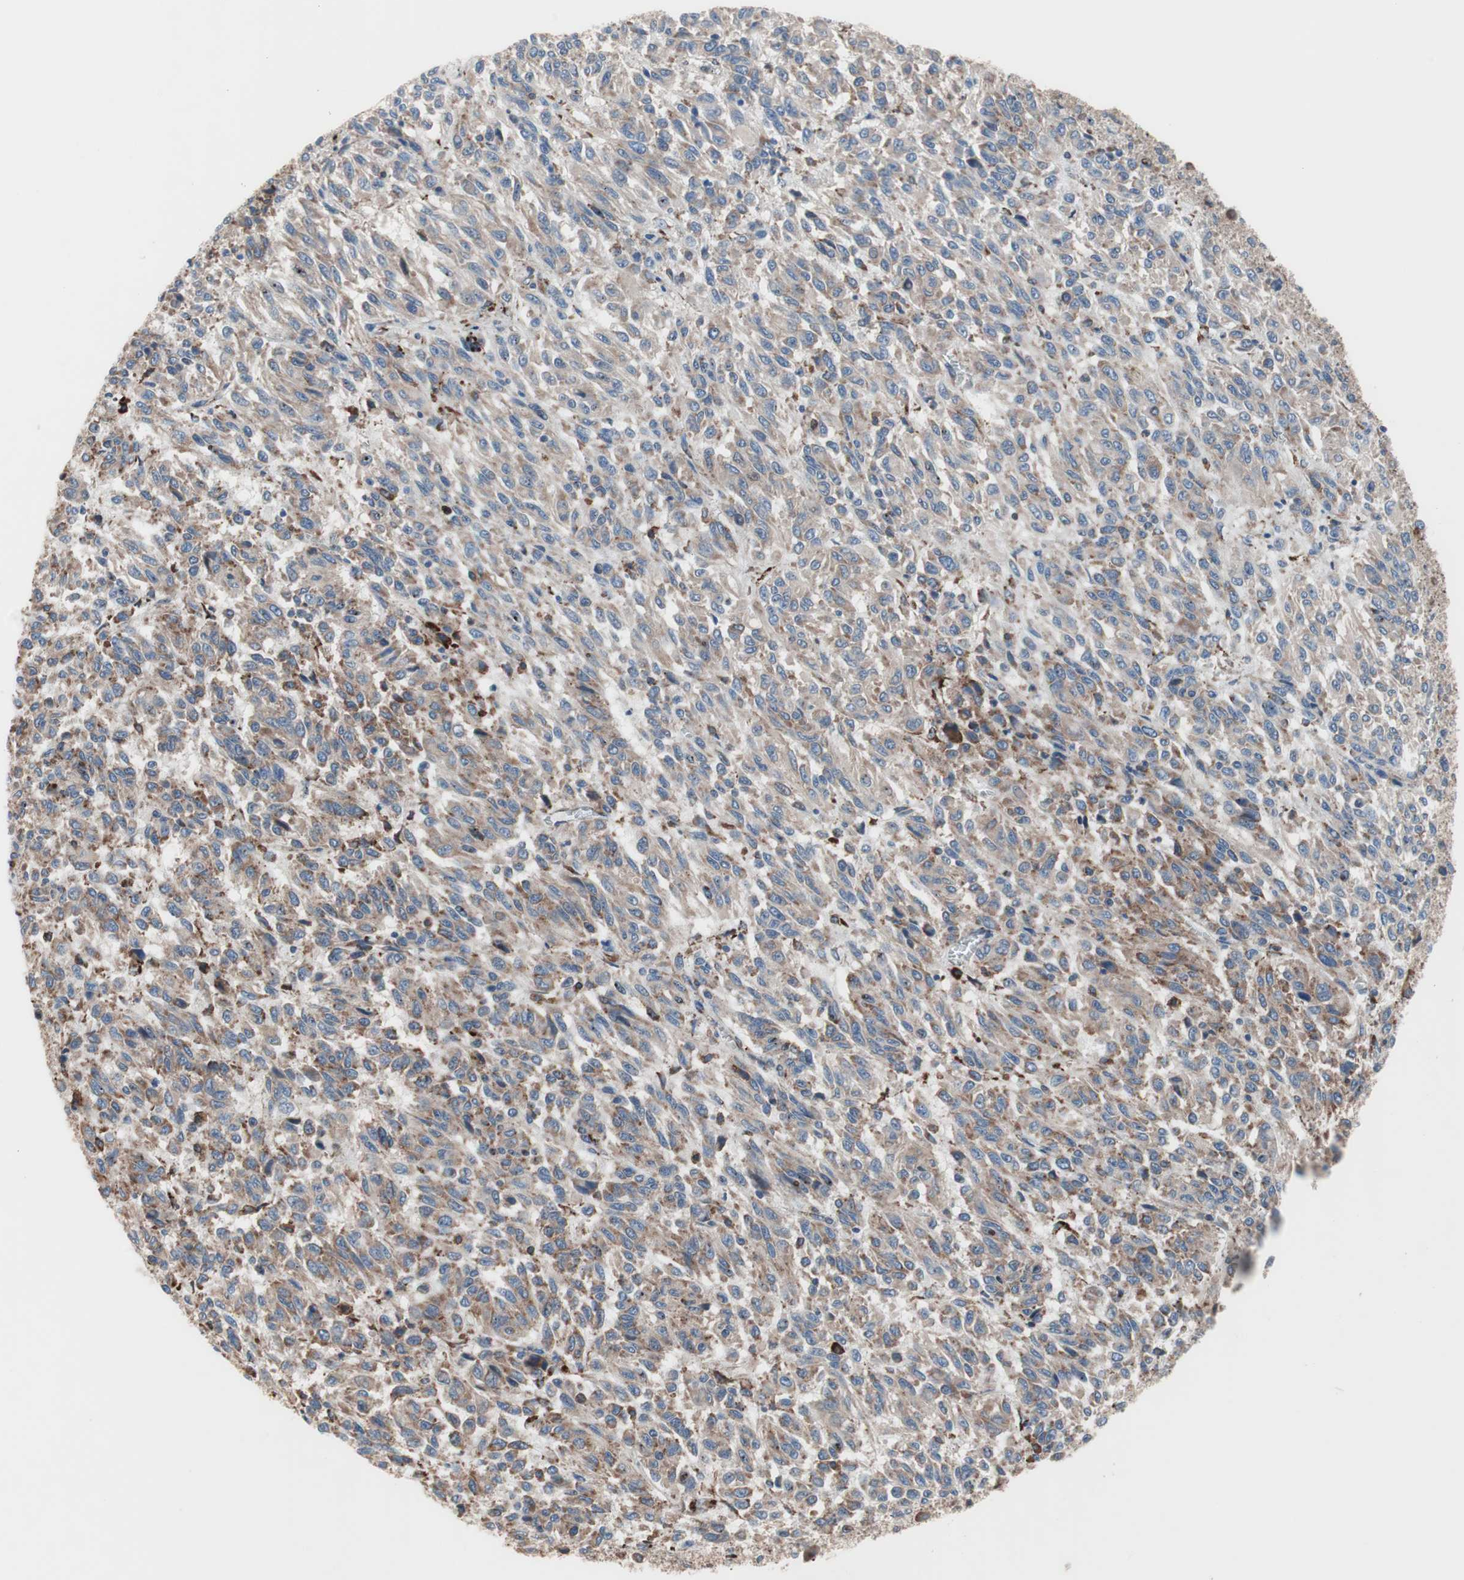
{"staining": {"intensity": "weak", "quantity": ">75%", "location": "cytoplasmic/membranous"}, "tissue": "melanoma", "cell_type": "Tumor cells", "image_type": "cancer", "snomed": [{"axis": "morphology", "description": "Malignant melanoma, Metastatic site"}, {"axis": "topography", "description": "Lung"}], "caption": "DAB (3,3'-diaminobenzidine) immunohistochemical staining of melanoma shows weak cytoplasmic/membranous protein positivity in approximately >75% of tumor cells.", "gene": "SLC27A4", "patient": {"sex": "male", "age": 64}}